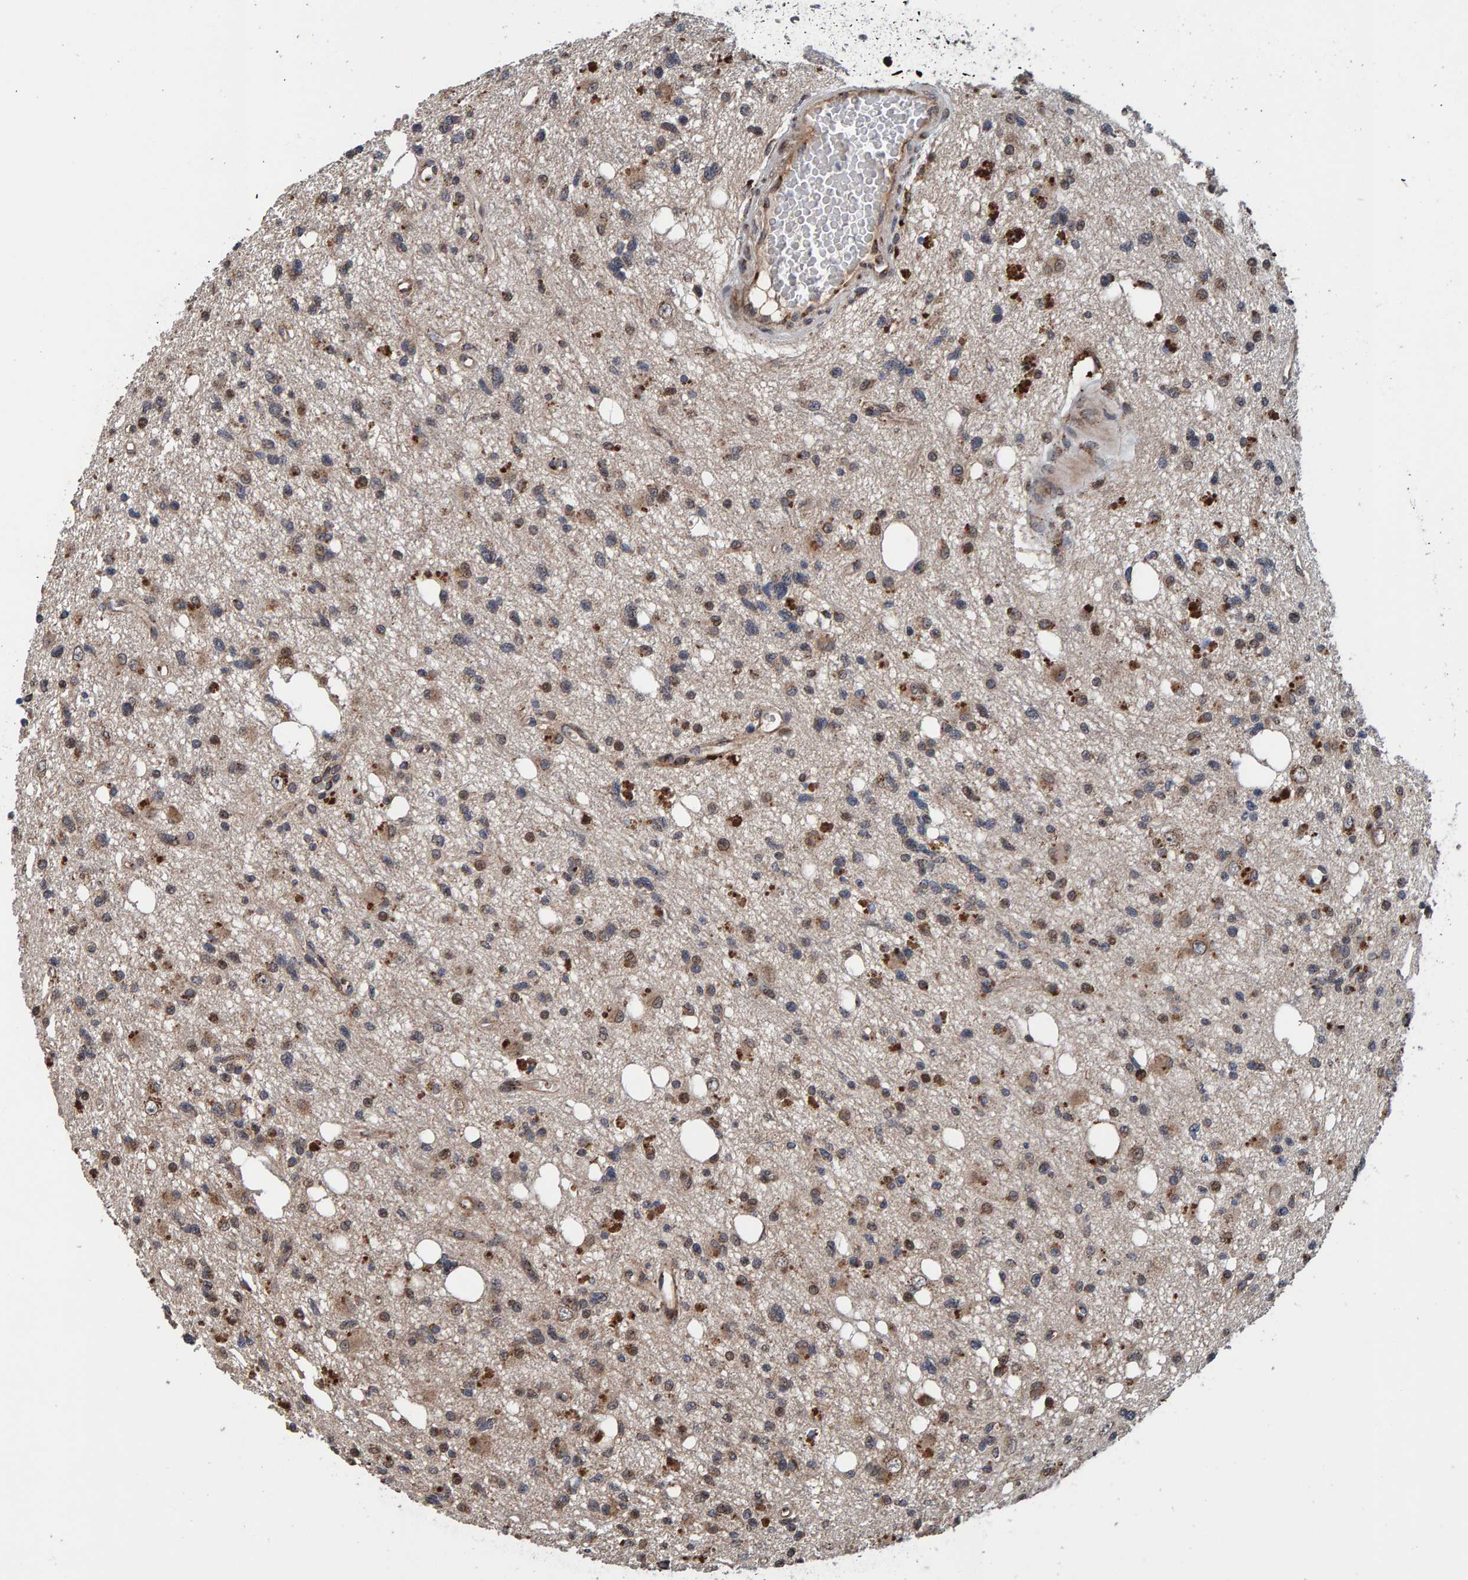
{"staining": {"intensity": "moderate", "quantity": "25%-75%", "location": "cytoplasmic/membranous"}, "tissue": "glioma", "cell_type": "Tumor cells", "image_type": "cancer", "snomed": [{"axis": "morphology", "description": "Glioma, malignant, High grade"}, {"axis": "topography", "description": "Brain"}], "caption": "Tumor cells demonstrate moderate cytoplasmic/membranous positivity in approximately 25%-75% of cells in glioma.", "gene": "CCDC25", "patient": {"sex": "female", "age": 62}}